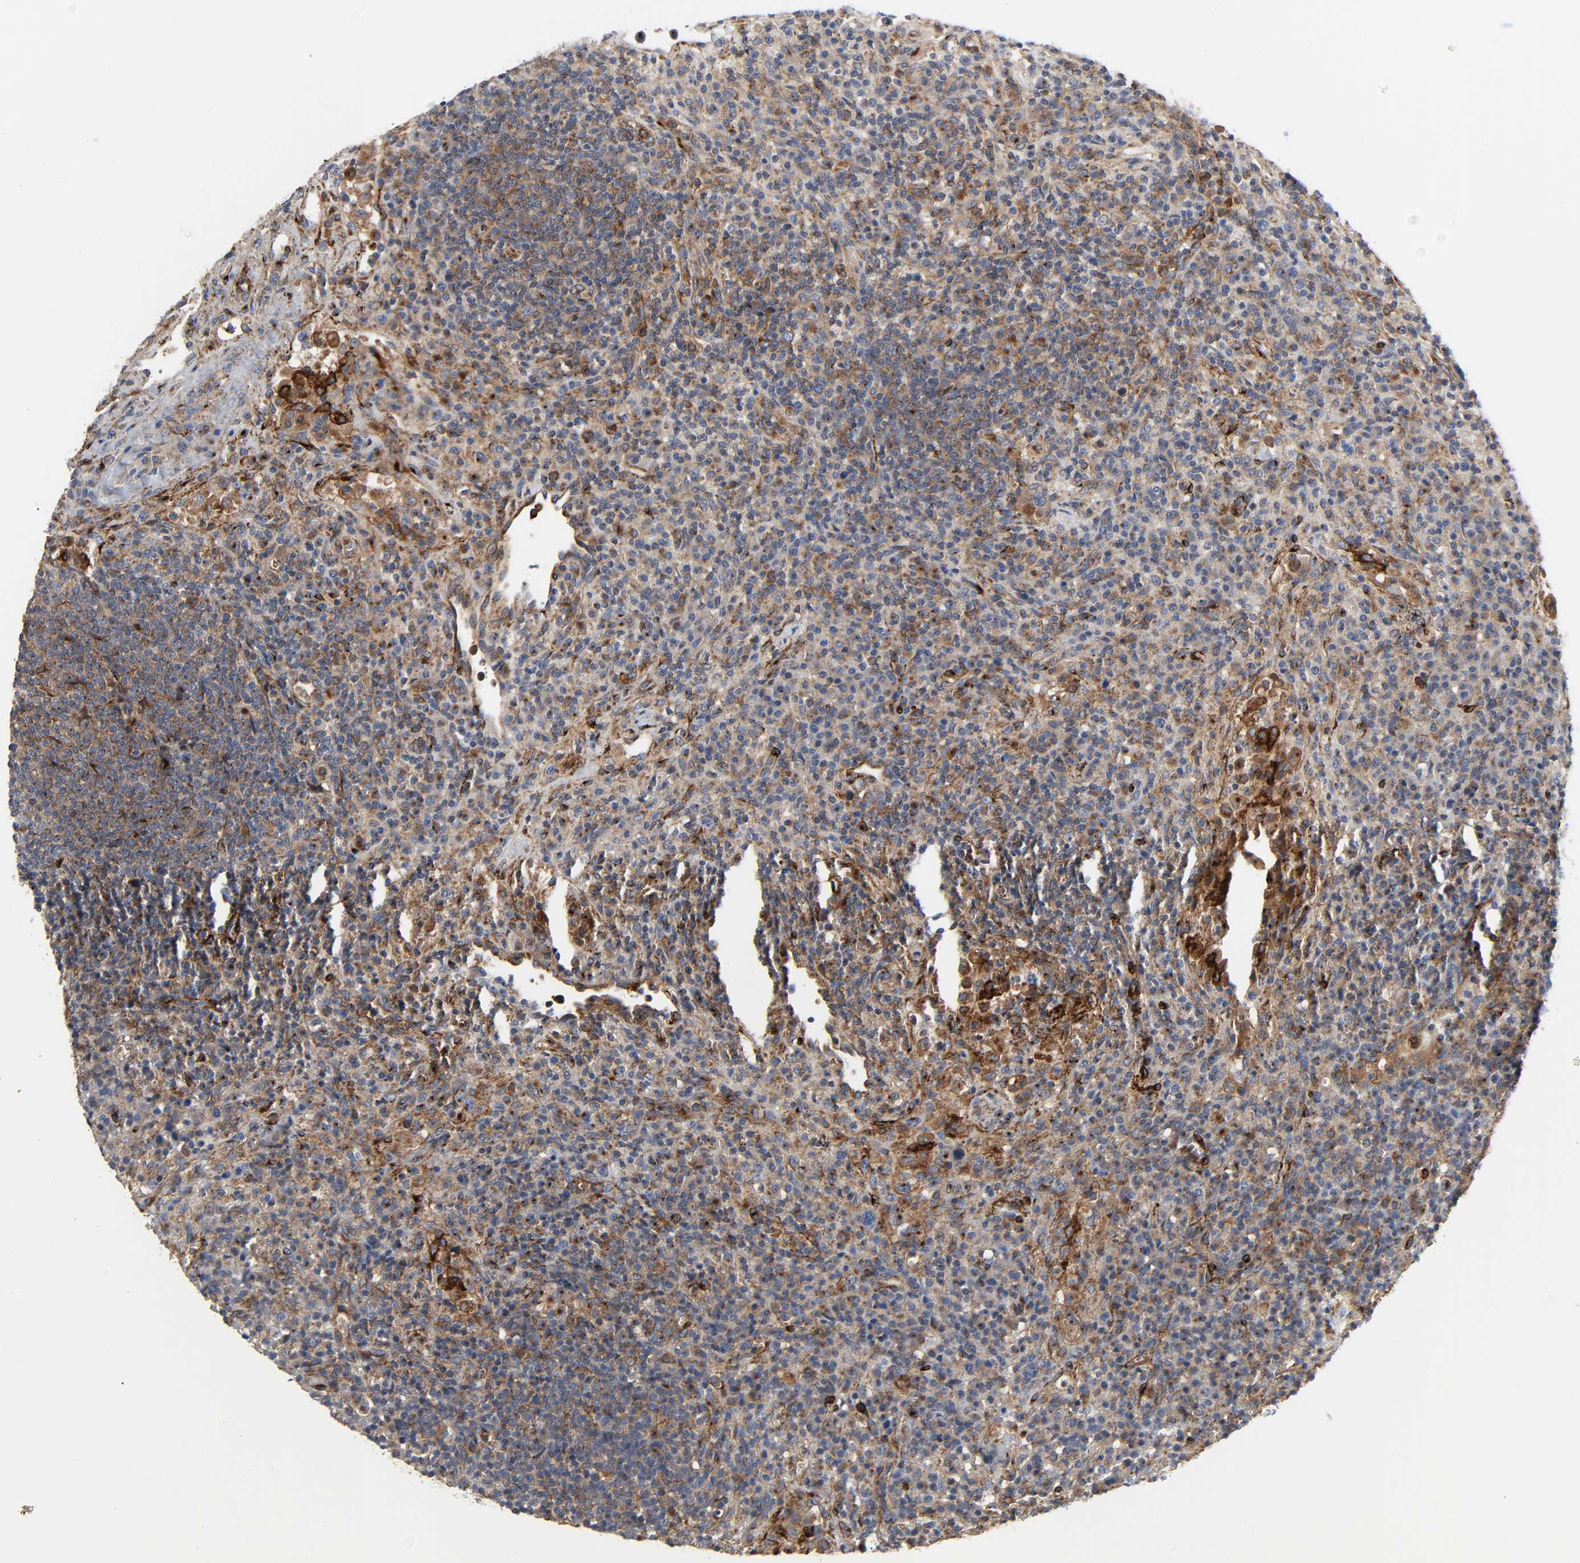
{"staining": {"intensity": "moderate", "quantity": "25%-75%", "location": "cytoplasmic/membranous"}, "tissue": "lymphoma", "cell_type": "Tumor cells", "image_type": "cancer", "snomed": [{"axis": "morphology", "description": "Hodgkin's disease, NOS"}, {"axis": "topography", "description": "Lymph node"}], "caption": "DAB (3,3'-diaminobenzidine) immunohistochemical staining of human Hodgkin's disease shows moderate cytoplasmic/membranous protein staining in approximately 25%-75% of tumor cells. The staining is performed using DAB (3,3'-diaminobenzidine) brown chromogen to label protein expression. The nuclei are counter-stained blue using hematoxylin.", "gene": "ARHGAP1", "patient": {"sex": "male", "age": 65}}